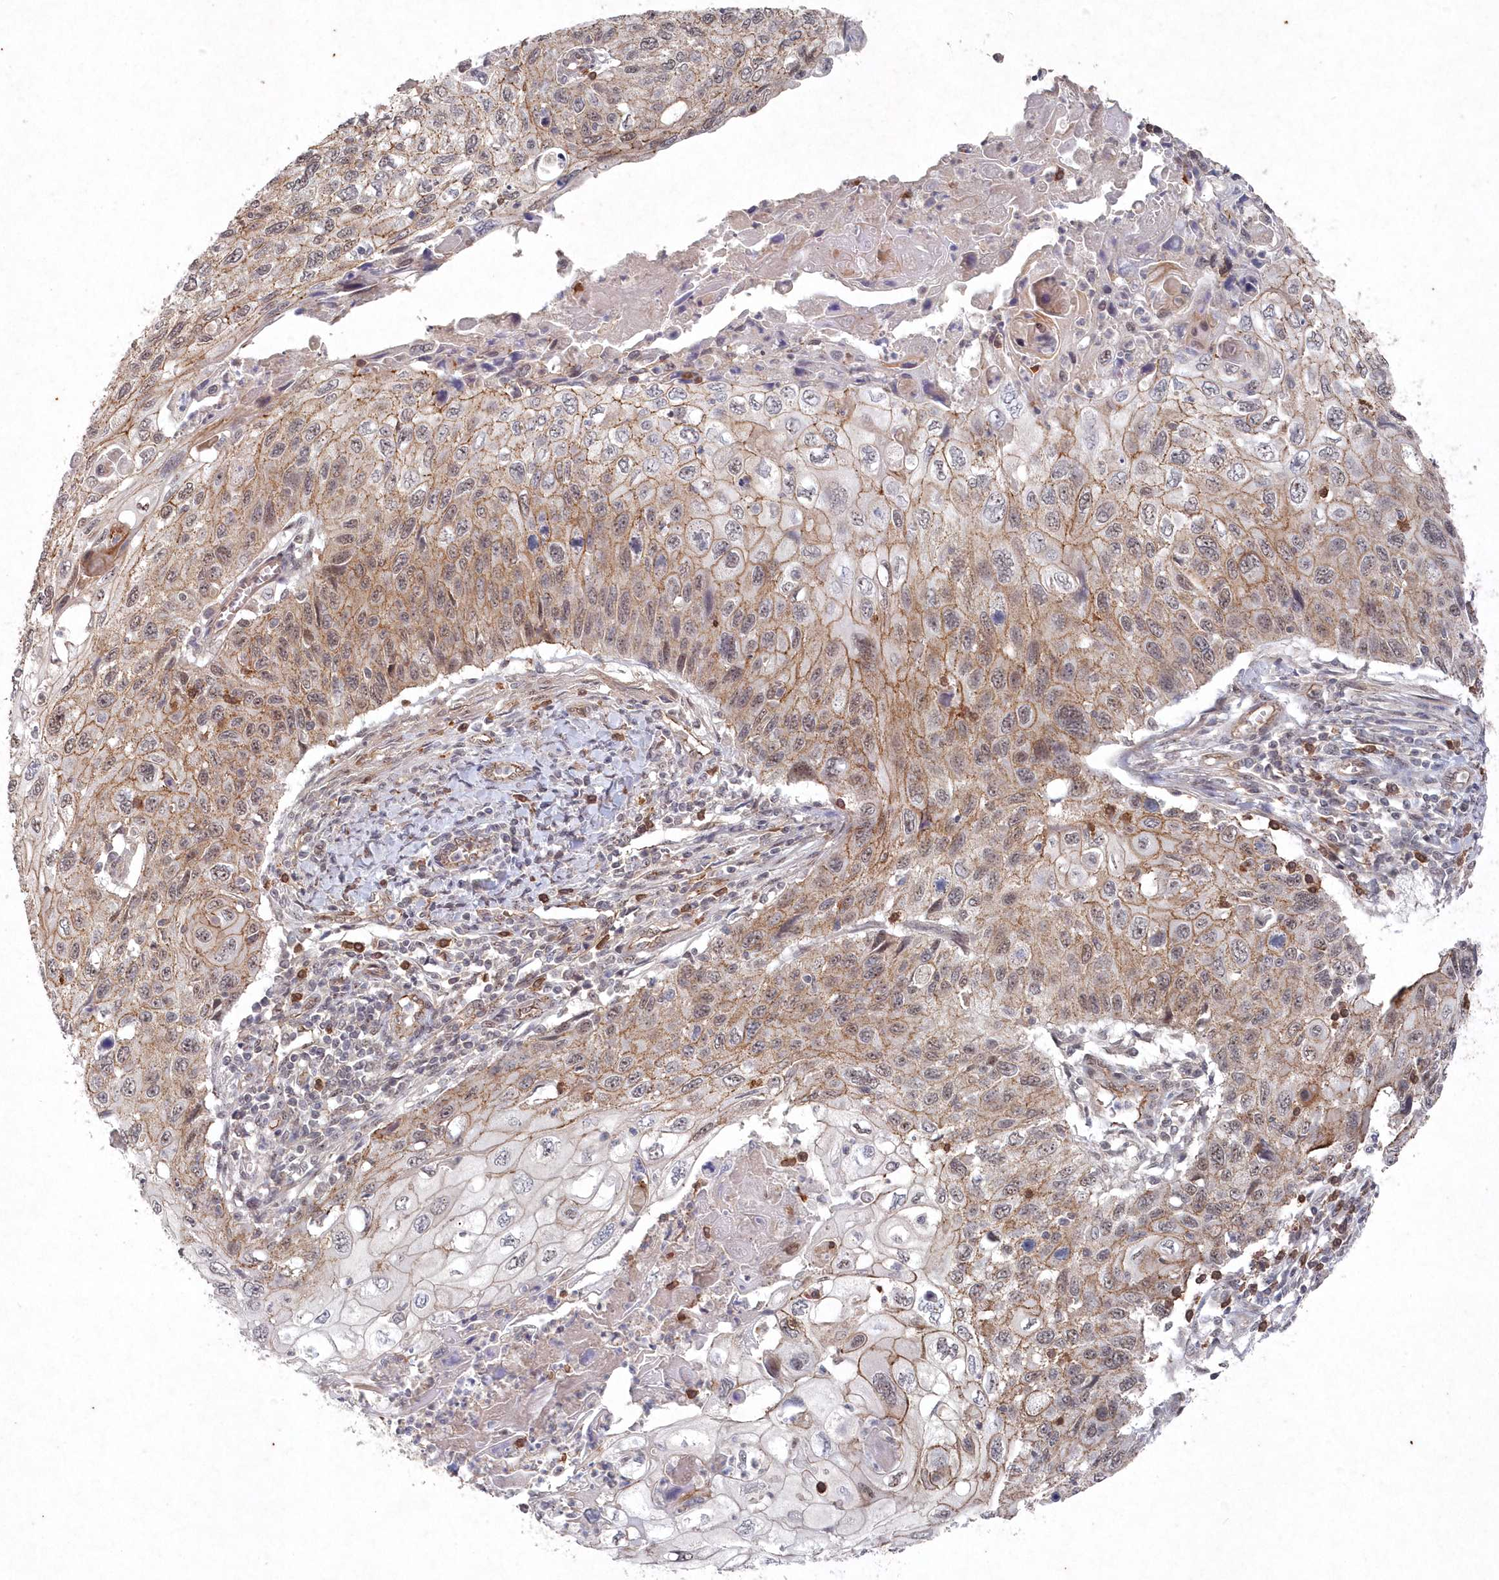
{"staining": {"intensity": "moderate", "quantity": ">75%", "location": "cytoplasmic/membranous"}, "tissue": "cervical cancer", "cell_type": "Tumor cells", "image_type": "cancer", "snomed": [{"axis": "morphology", "description": "Squamous cell carcinoma, NOS"}, {"axis": "topography", "description": "Cervix"}], "caption": "Brown immunohistochemical staining in human cervical cancer (squamous cell carcinoma) shows moderate cytoplasmic/membranous expression in about >75% of tumor cells.", "gene": "VSIG2", "patient": {"sex": "female", "age": 70}}